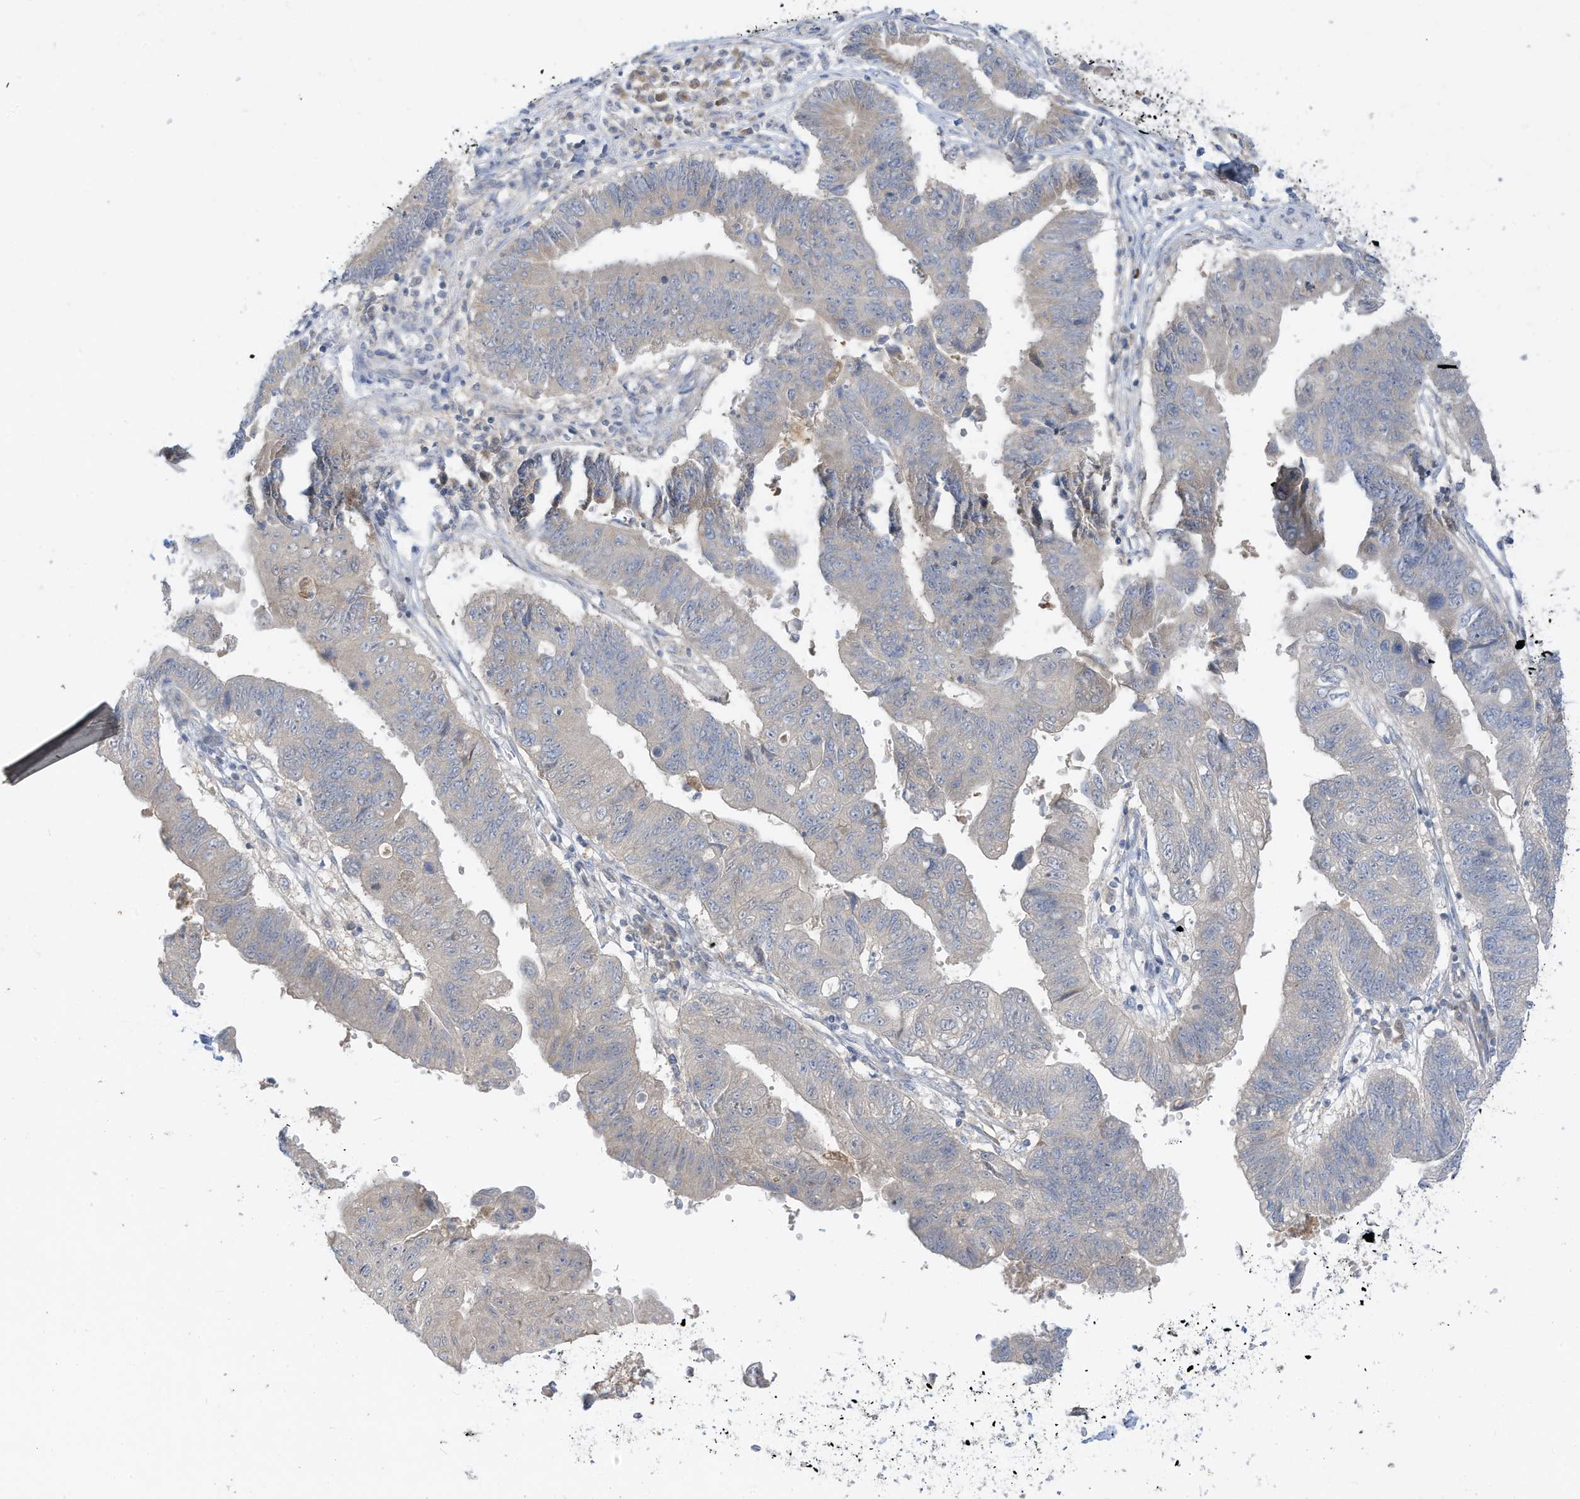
{"staining": {"intensity": "negative", "quantity": "none", "location": "none"}, "tissue": "stomach cancer", "cell_type": "Tumor cells", "image_type": "cancer", "snomed": [{"axis": "morphology", "description": "Adenocarcinoma, NOS"}, {"axis": "topography", "description": "Stomach"}], "caption": "Photomicrograph shows no significant protein staining in tumor cells of stomach cancer (adenocarcinoma).", "gene": "LRRN2", "patient": {"sex": "male", "age": 59}}